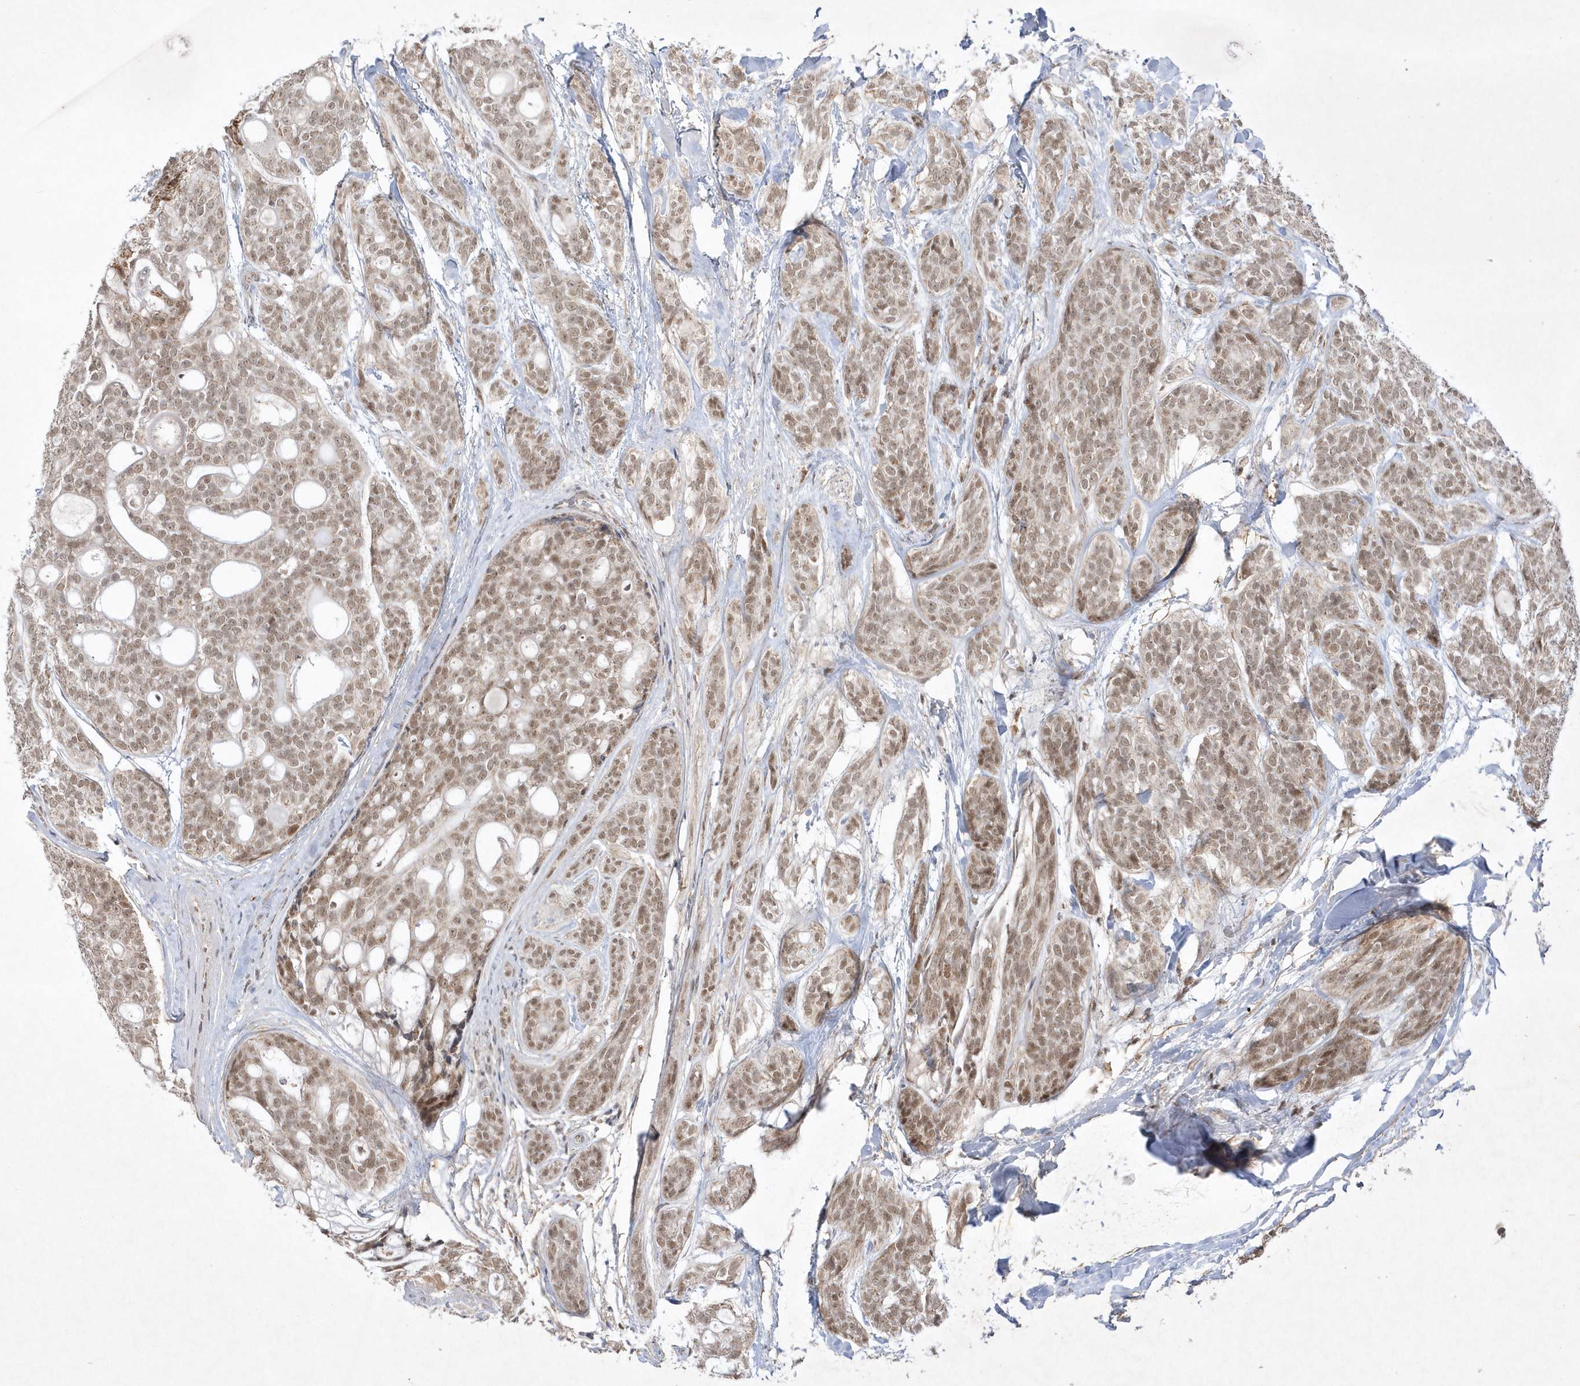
{"staining": {"intensity": "weak", "quantity": ">75%", "location": "nuclear"}, "tissue": "head and neck cancer", "cell_type": "Tumor cells", "image_type": "cancer", "snomed": [{"axis": "morphology", "description": "Adenocarcinoma, NOS"}, {"axis": "topography", "description": "Head-Neck"}], "caption": "Protein staining by immunohistochemistry (IHC) shows weak nuclear staining in approximately >75% of tumor cells in adenocarcinoma (head and neck).", "gene": "CPSF3", "patient": {"sex": "male", "age": 66}}